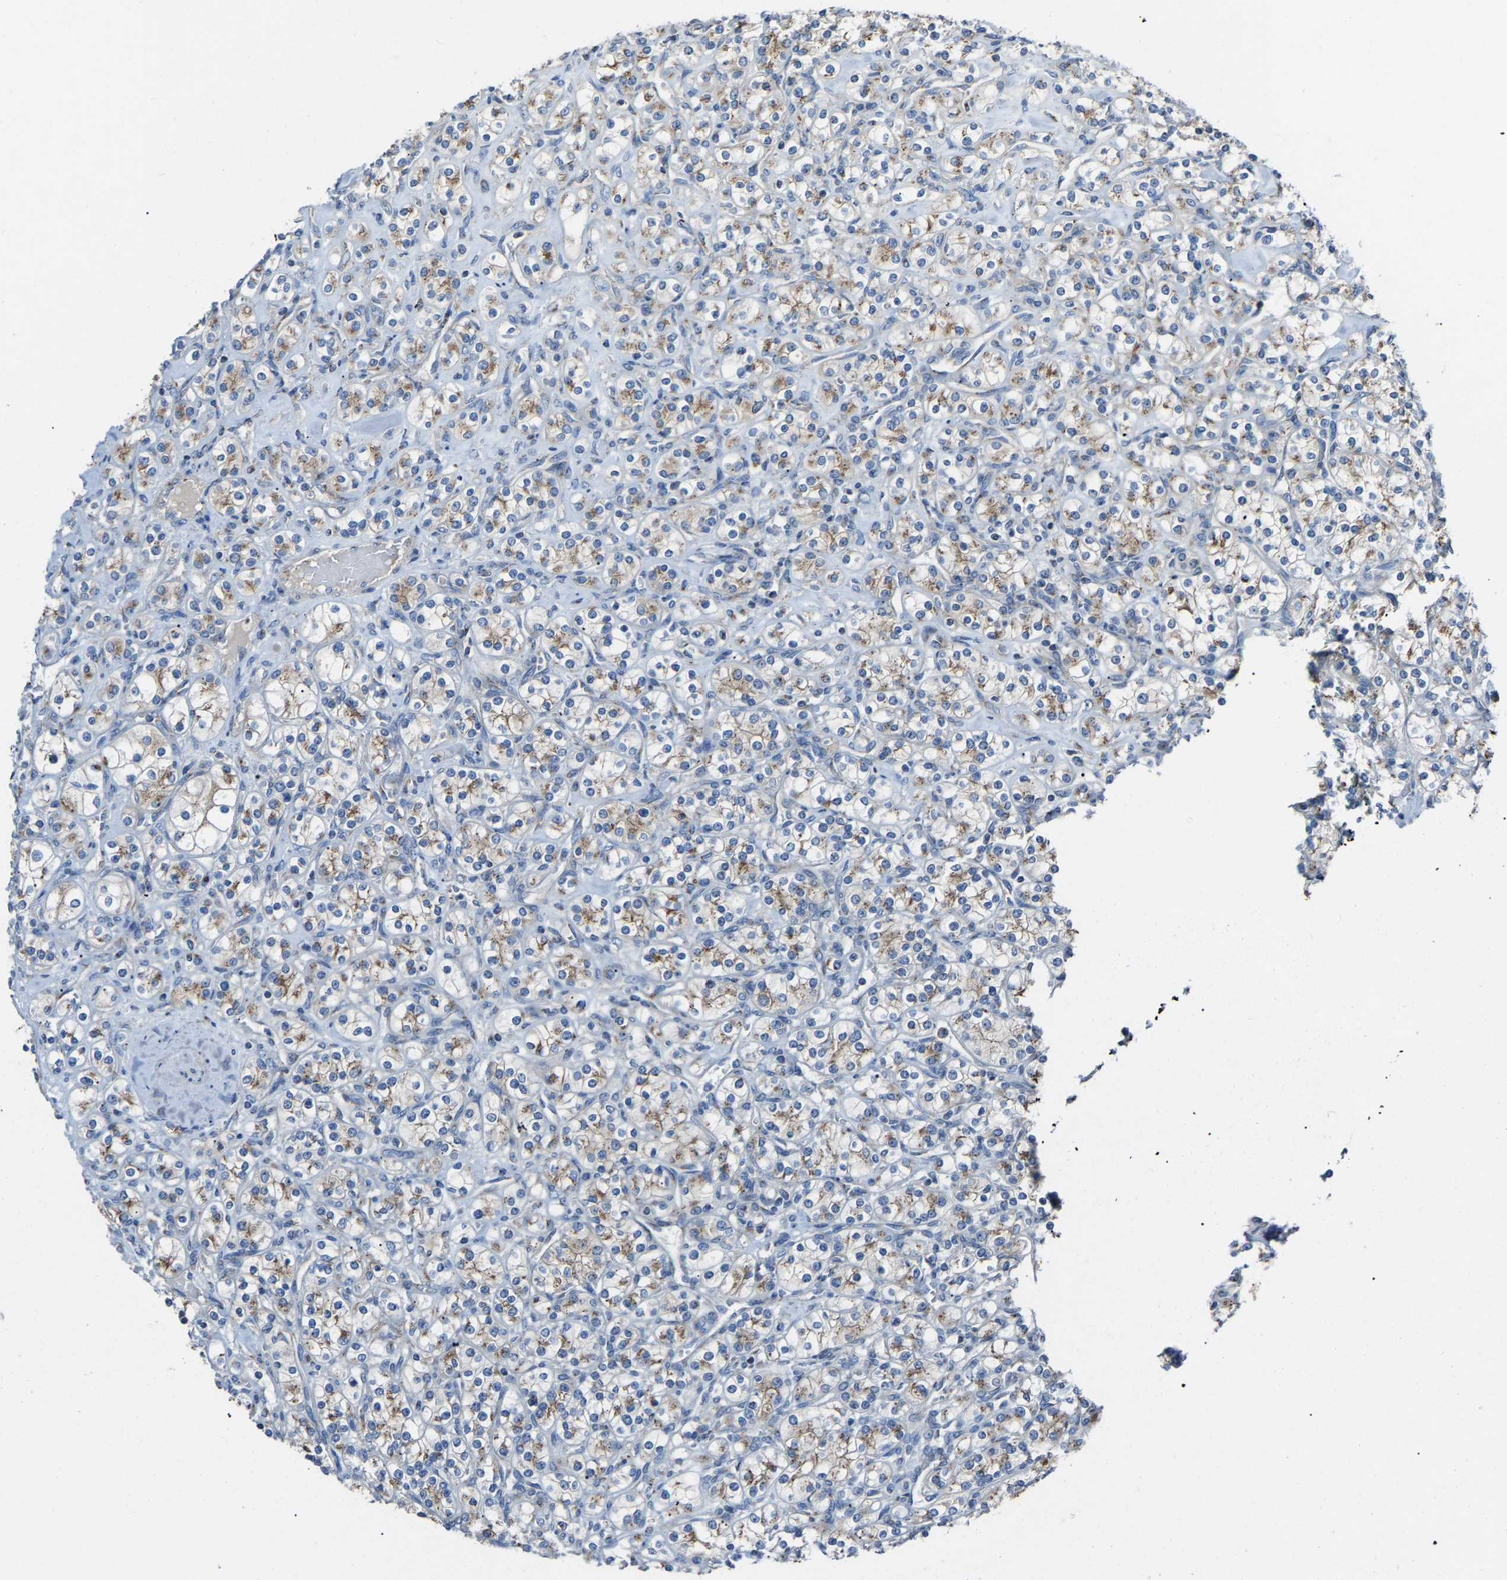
{"staining": {"intensity": "weak", "quantity": ">75%", "location": "cytoplasmic/membranous"}, "tissue": "renal cancer", "cell_type": "Tumor cells", "image_type": "cancer", "snomed": [{"axis": "morphology", "description": "Adenocarcinoma, NOS"}, {"axis": "topography", "description": "Kidney"}], "caption": "A brown stain labels weak cytoplasmic/membranous staining of a protein in human adenocarcinoma (renal) tumor cells.", "gene": "CANT1", "patient": {"sex": "male", "age": 77}}